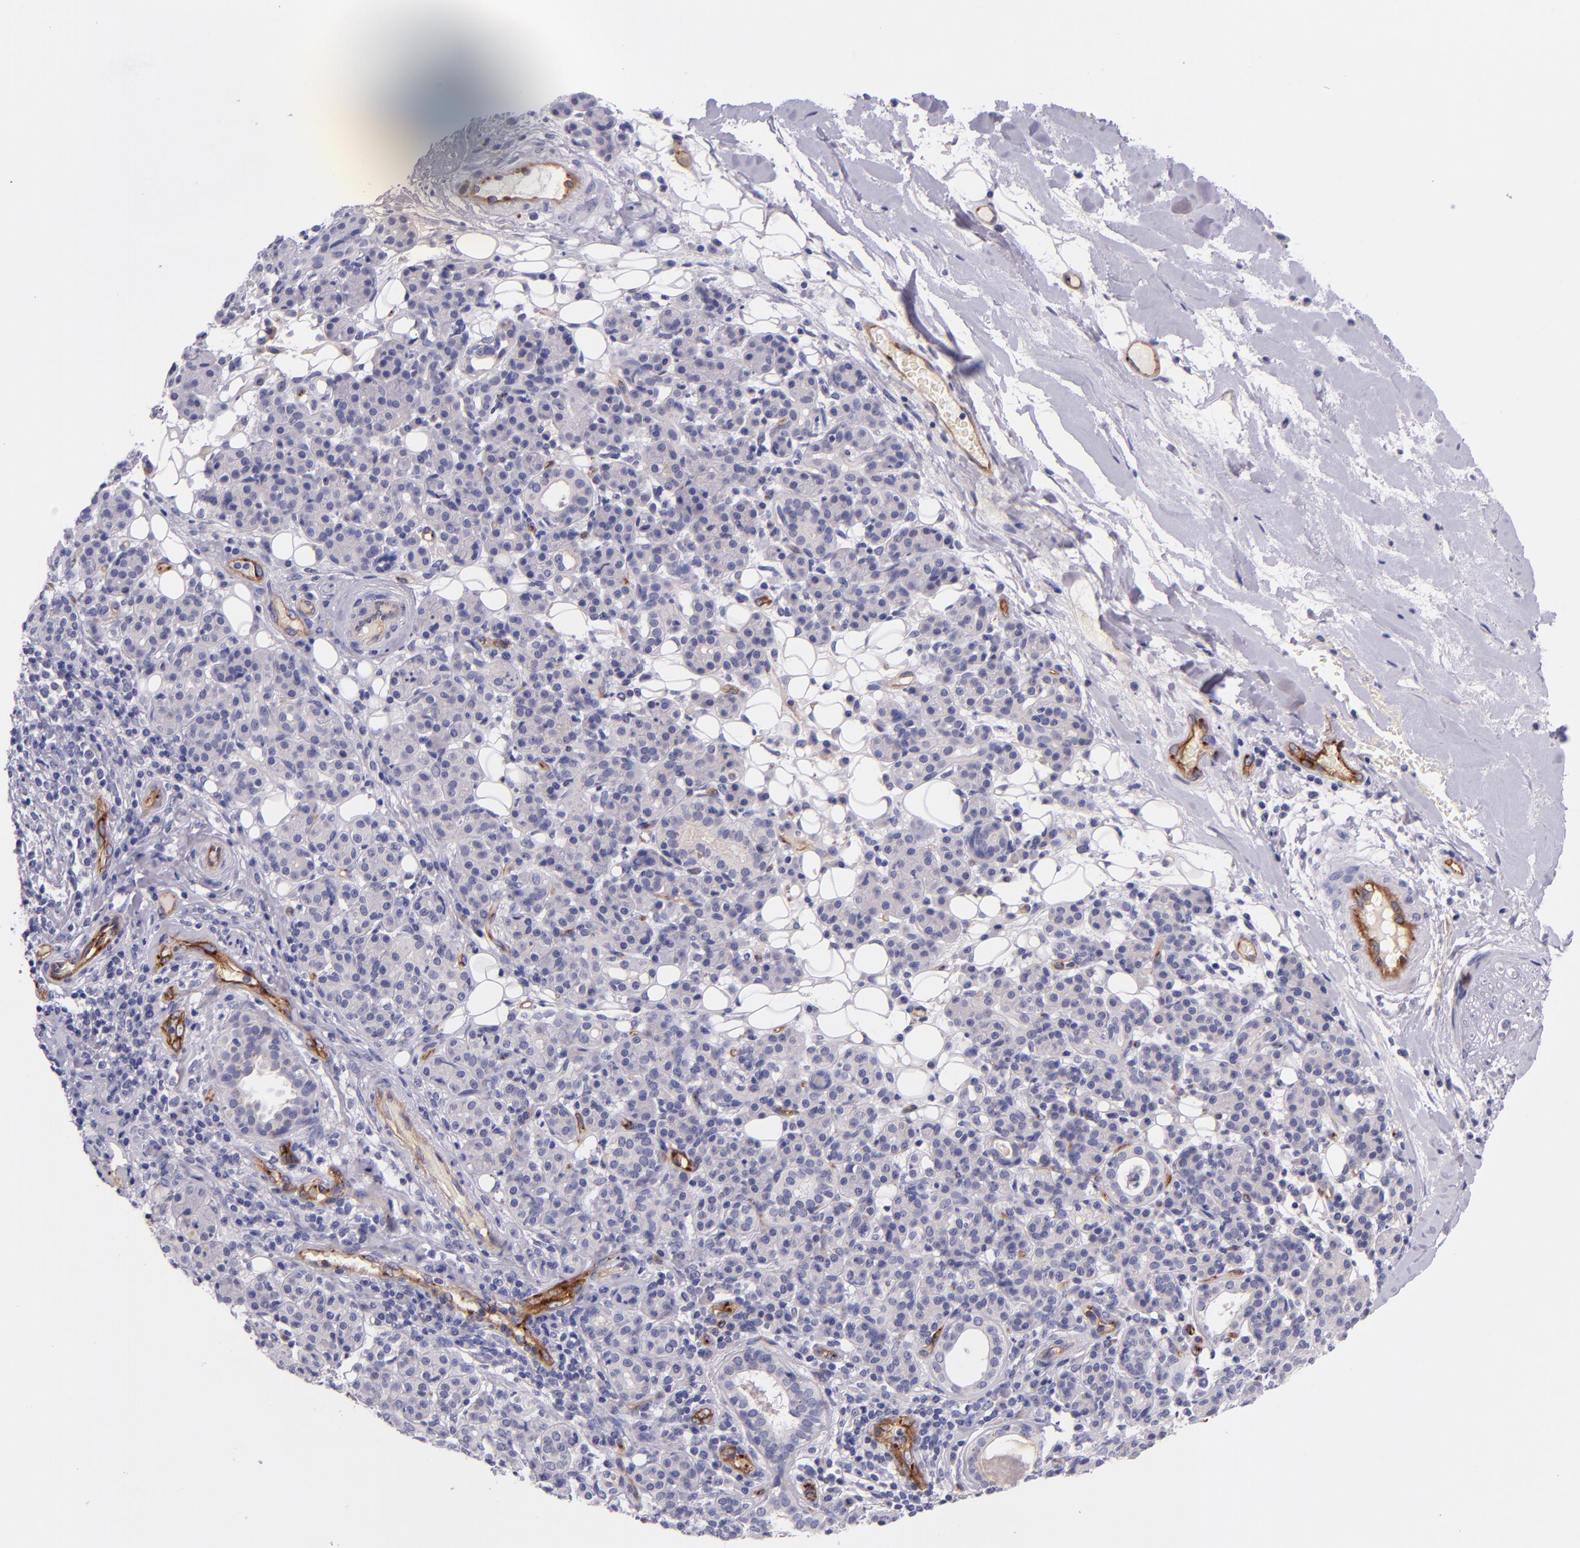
{"staining": {"intensity": "negative", "quantity": "none", "location": "none"}, "tissue": "skin cancer", "cell_type": "Tumor cells", "image_type": "cancer", "snomed": [{"axis": "morphology", "description": "Squamous cell carcinoma, NOS"}, {"axis": "topography", "description": "Skin"}], "caption": "The histopathology image shows no significant staining in tumor cells of squamous cell carcinoma (skin). The staining was performed using DAB (3,3'-diaminobenzidine) to visualize the protein expression in brown, while the nuclei were stained in blue with hematoxylin (Magnification: 20x).", "gene": "NOS3", "patient": {"sex": "male", "age": 84}}